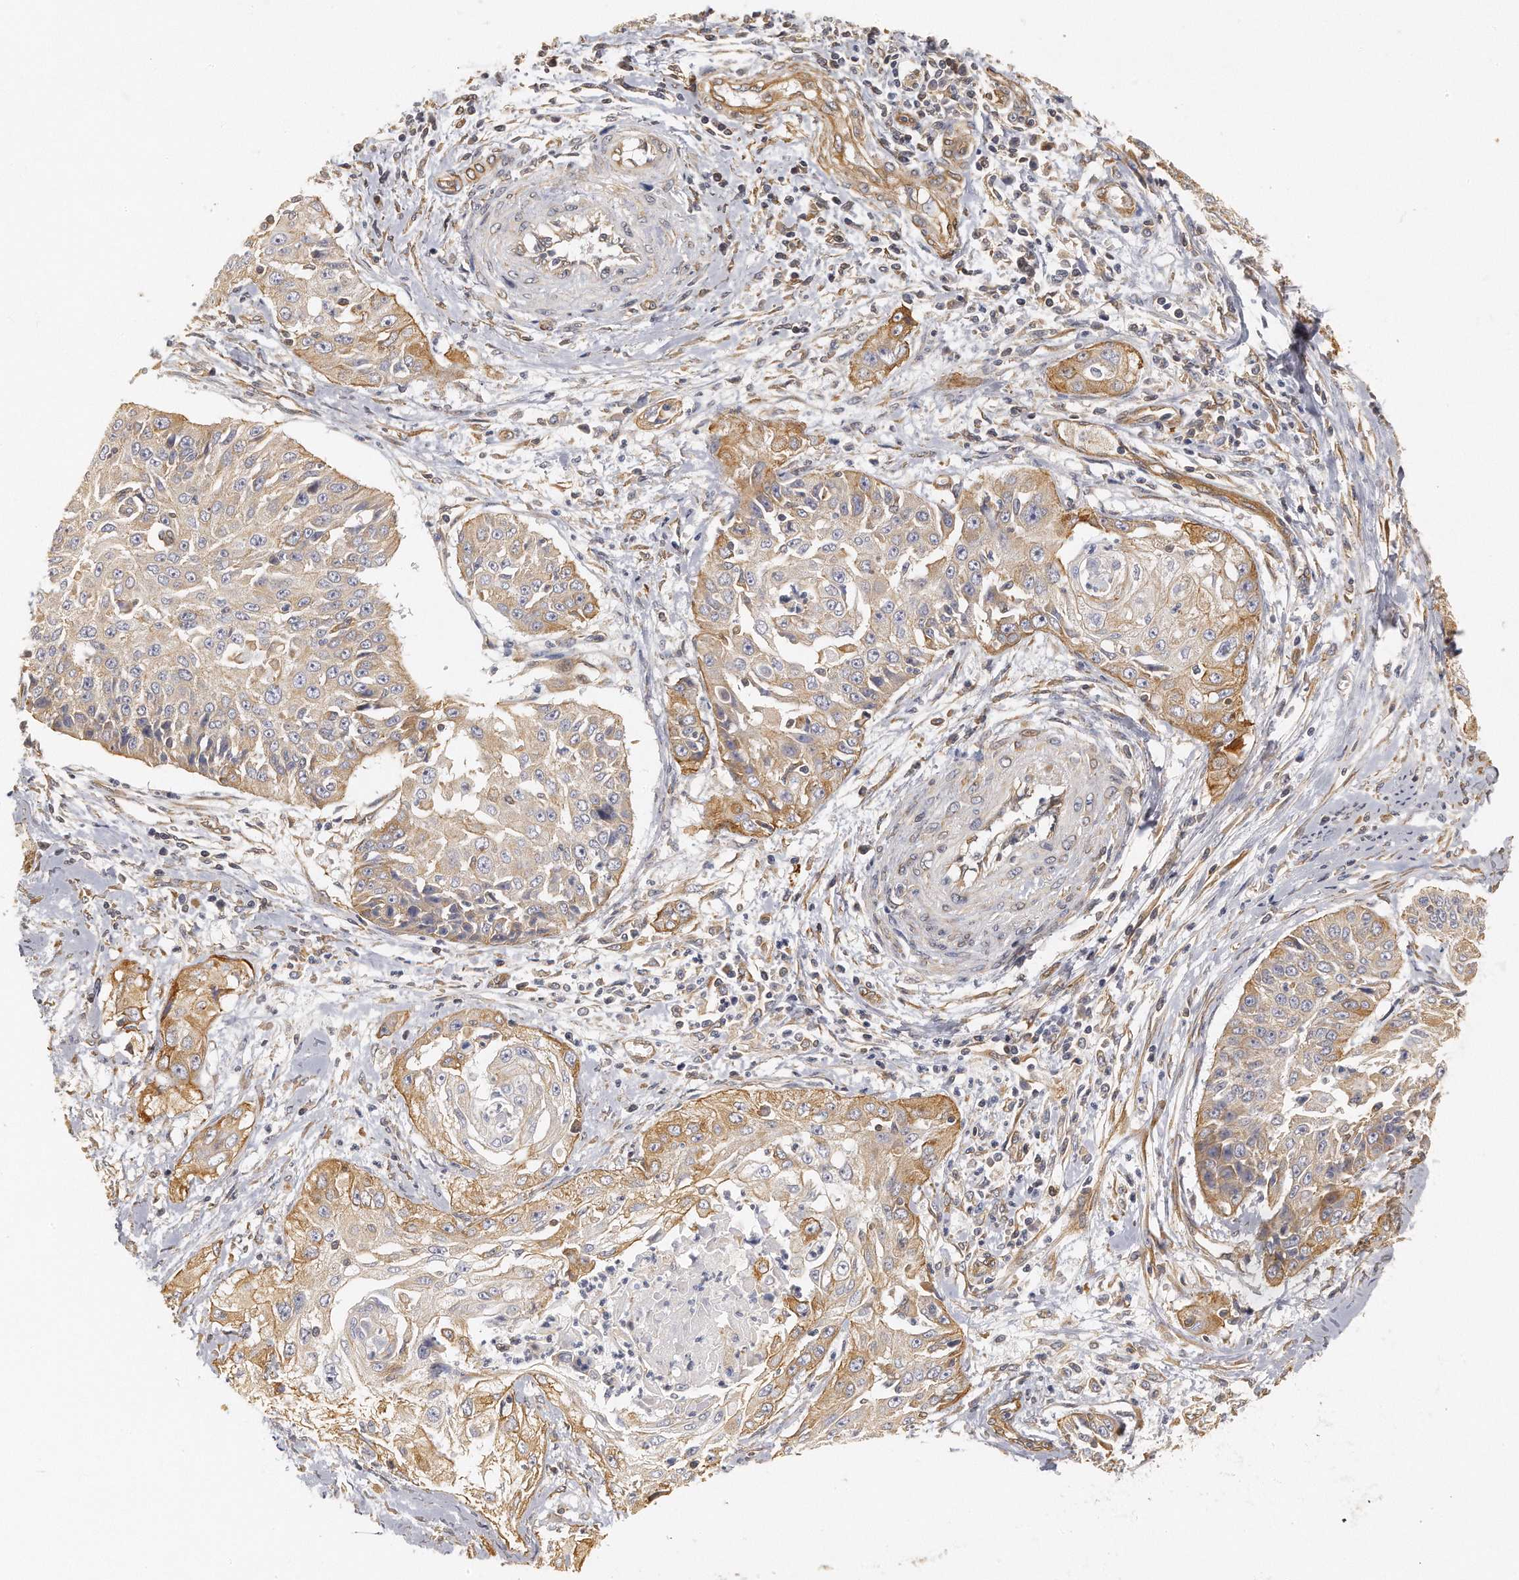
{"staining": {"intensity": "moderate", "quantity": "25%-75%", "location": "cytoplasmic/membranous"}, "tissue": "cervical cancer", "cell_type": "Tumor cells", "image_type": "cancer", "snomed": [{"axis": "morphology", "description": "Squamous cell carcinoma, NOS"}, {"axis": "topography", "description": "Cervix"}], "caption": "Immunohistochemical staining of human cervical cancer exhibits medium levels of moderate cytoplasmic/membranous protein expression in about 25%-75% of tumor cells.", "gene": "CHST7", "patient": {"sex": "female", "age": 64}}